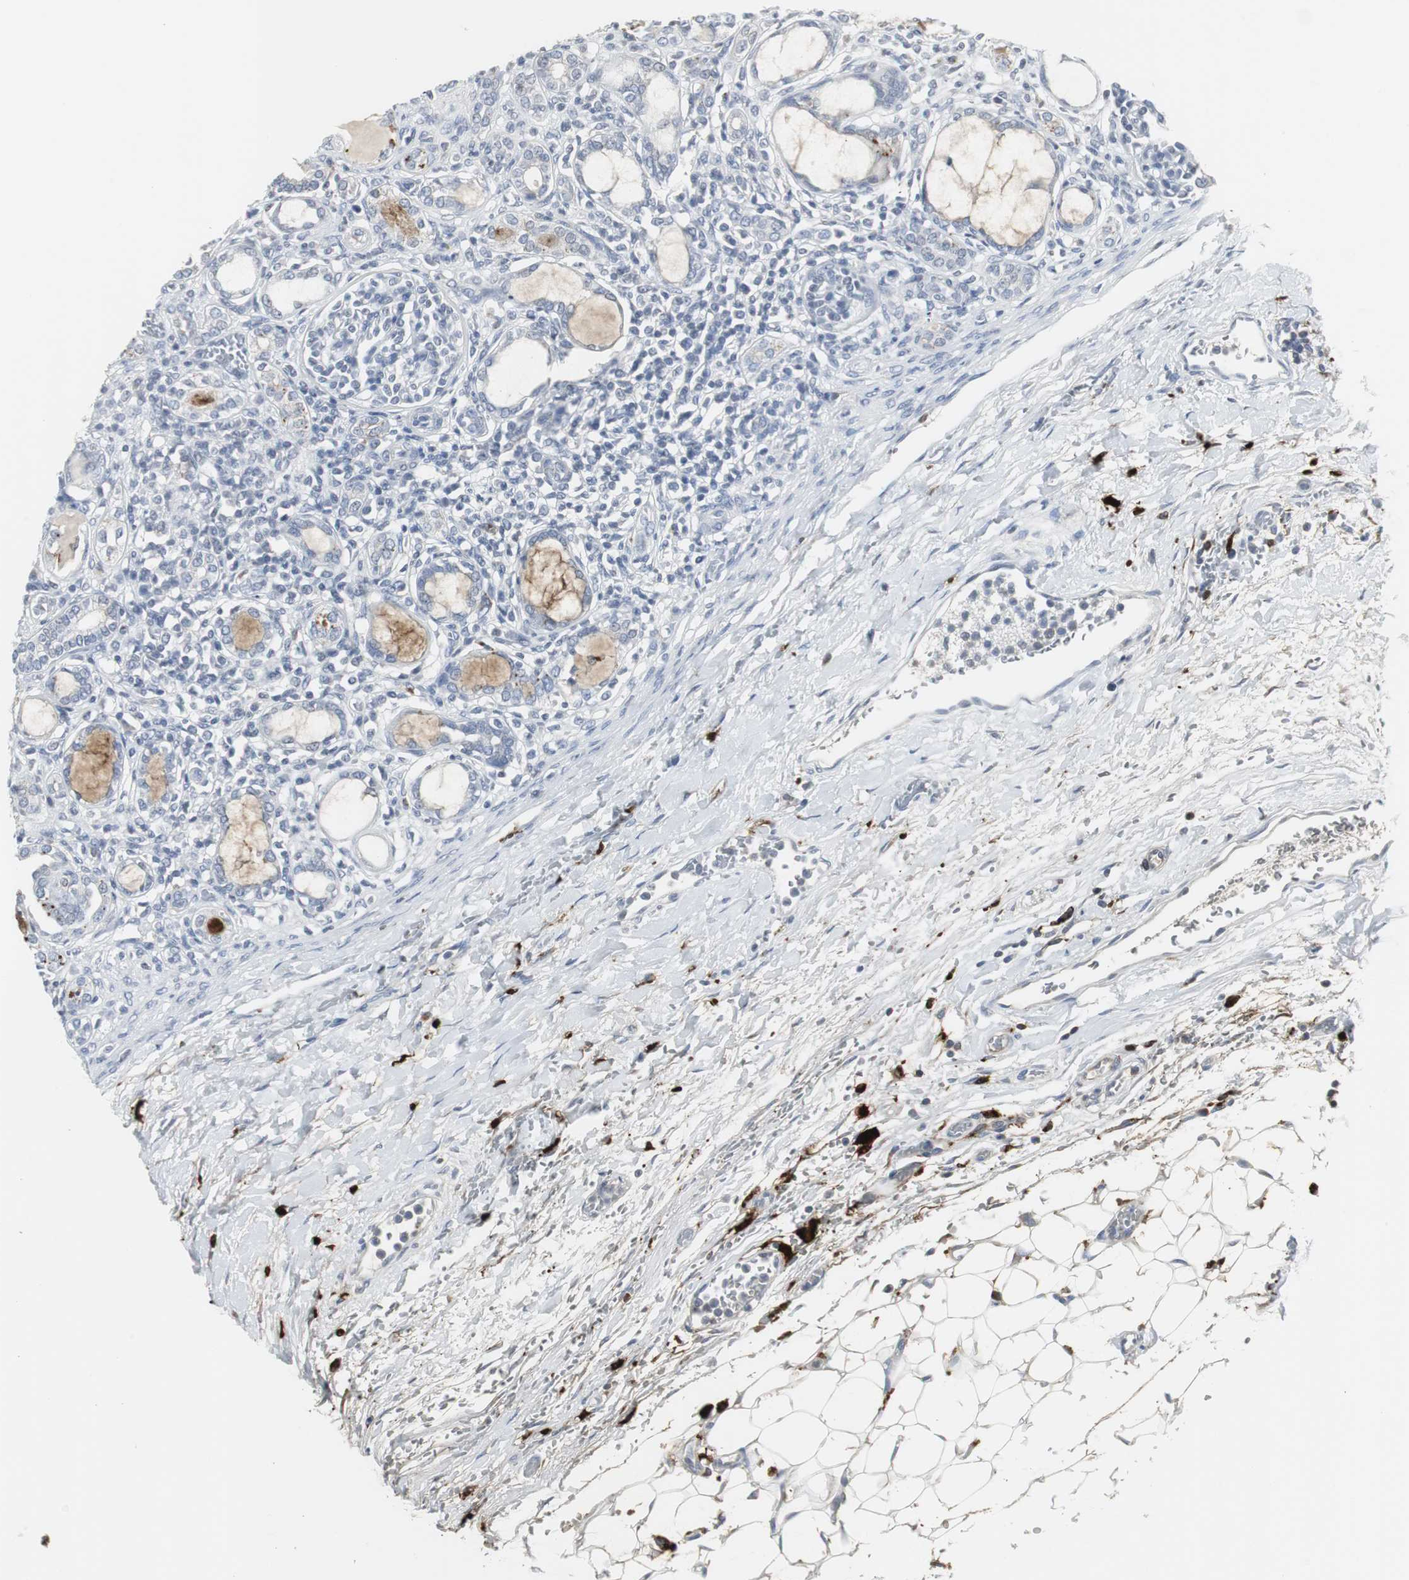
{"staining": {"intensity": "negative", "quantity": "none", "location": "none"}, "tissue": "kidney", "cell_type": "Cells in glomeruli", "image_type": "normal", "snomed": [{"axis": "morphology", "description": "Normal tissue, NOS"}, {"axis": "topography", "description": "Kidney"}], "caption": "High magnification brightfield microscopy of unremarkable kidney stained with DAB (3,3'-diaminobenzidine) (brown) and counterstained with hematoxylin (blue): cells in glomeruli show no significant positivity. (DAB (3,3'-diaminobenzidine) IHC with hematoxylin counter stain).", "gene": "PI15", "patient": {"sex": "male", "age": 7}}